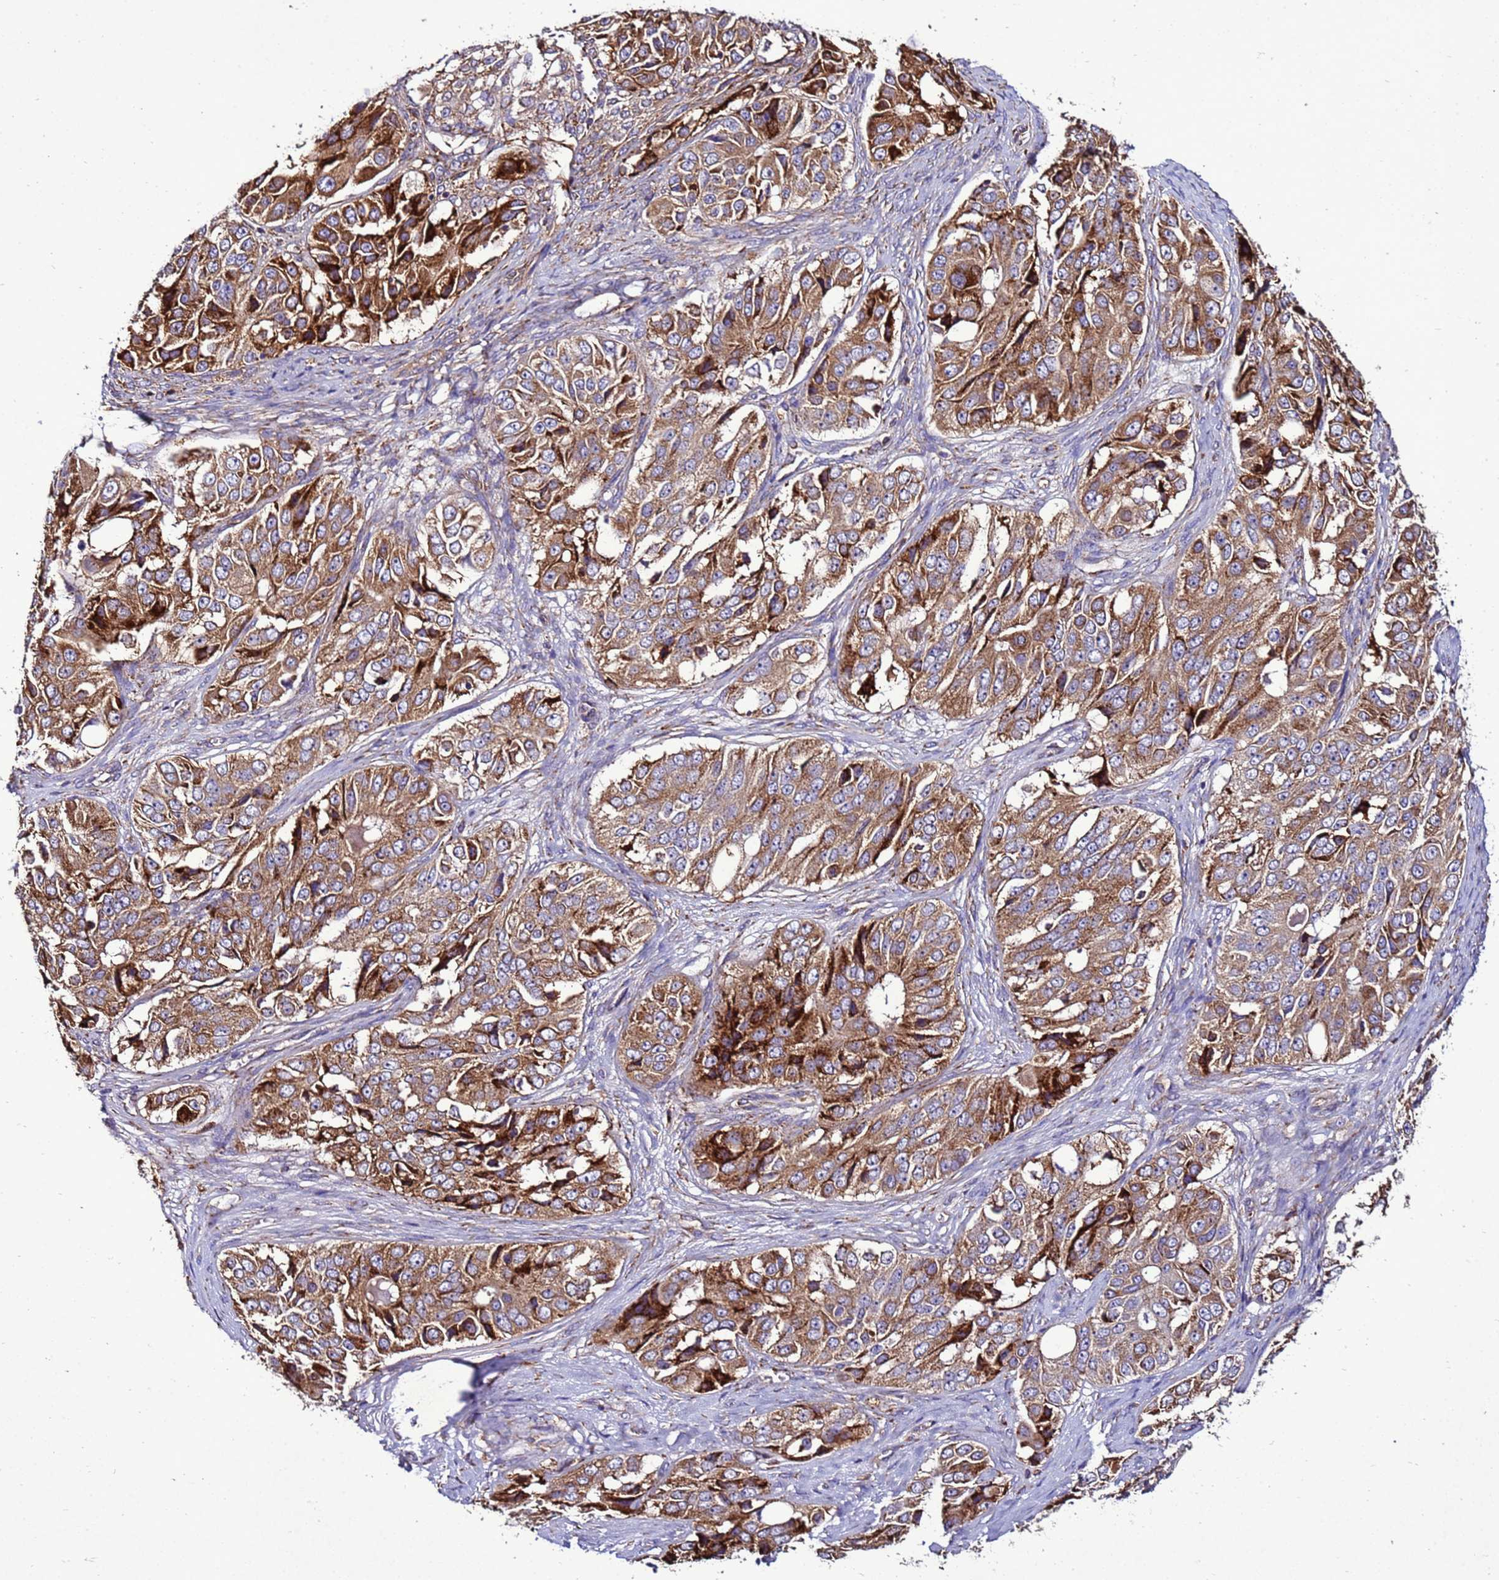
{"staining": {"intensity": "moderate", "quantity": ">75%", "location": "cytoplasmic/membranous"}, "tissue": "ovarian cancer", "cell_type": "Tumor cells", "image_type": "cancer", "snomed": [{"axis": "morphology", "description": "Carcinoma, endometroid"}, {"axis": "topography", "description": "Ovary"}], "caption": "Immunohistochemical staining of human ovarian cancer exhibits moderate cytoplasmic/membranous protein staining in approximately >75% of tumor cells. The staining is performed using DAB (3,3'-diaminobenzidine) brown chromogen to label protein expression. The nuclei are counter-stained blue using hematoxylin.", "gene": "ANTKMT", "patient": {"sex": "female", "age": 51}}